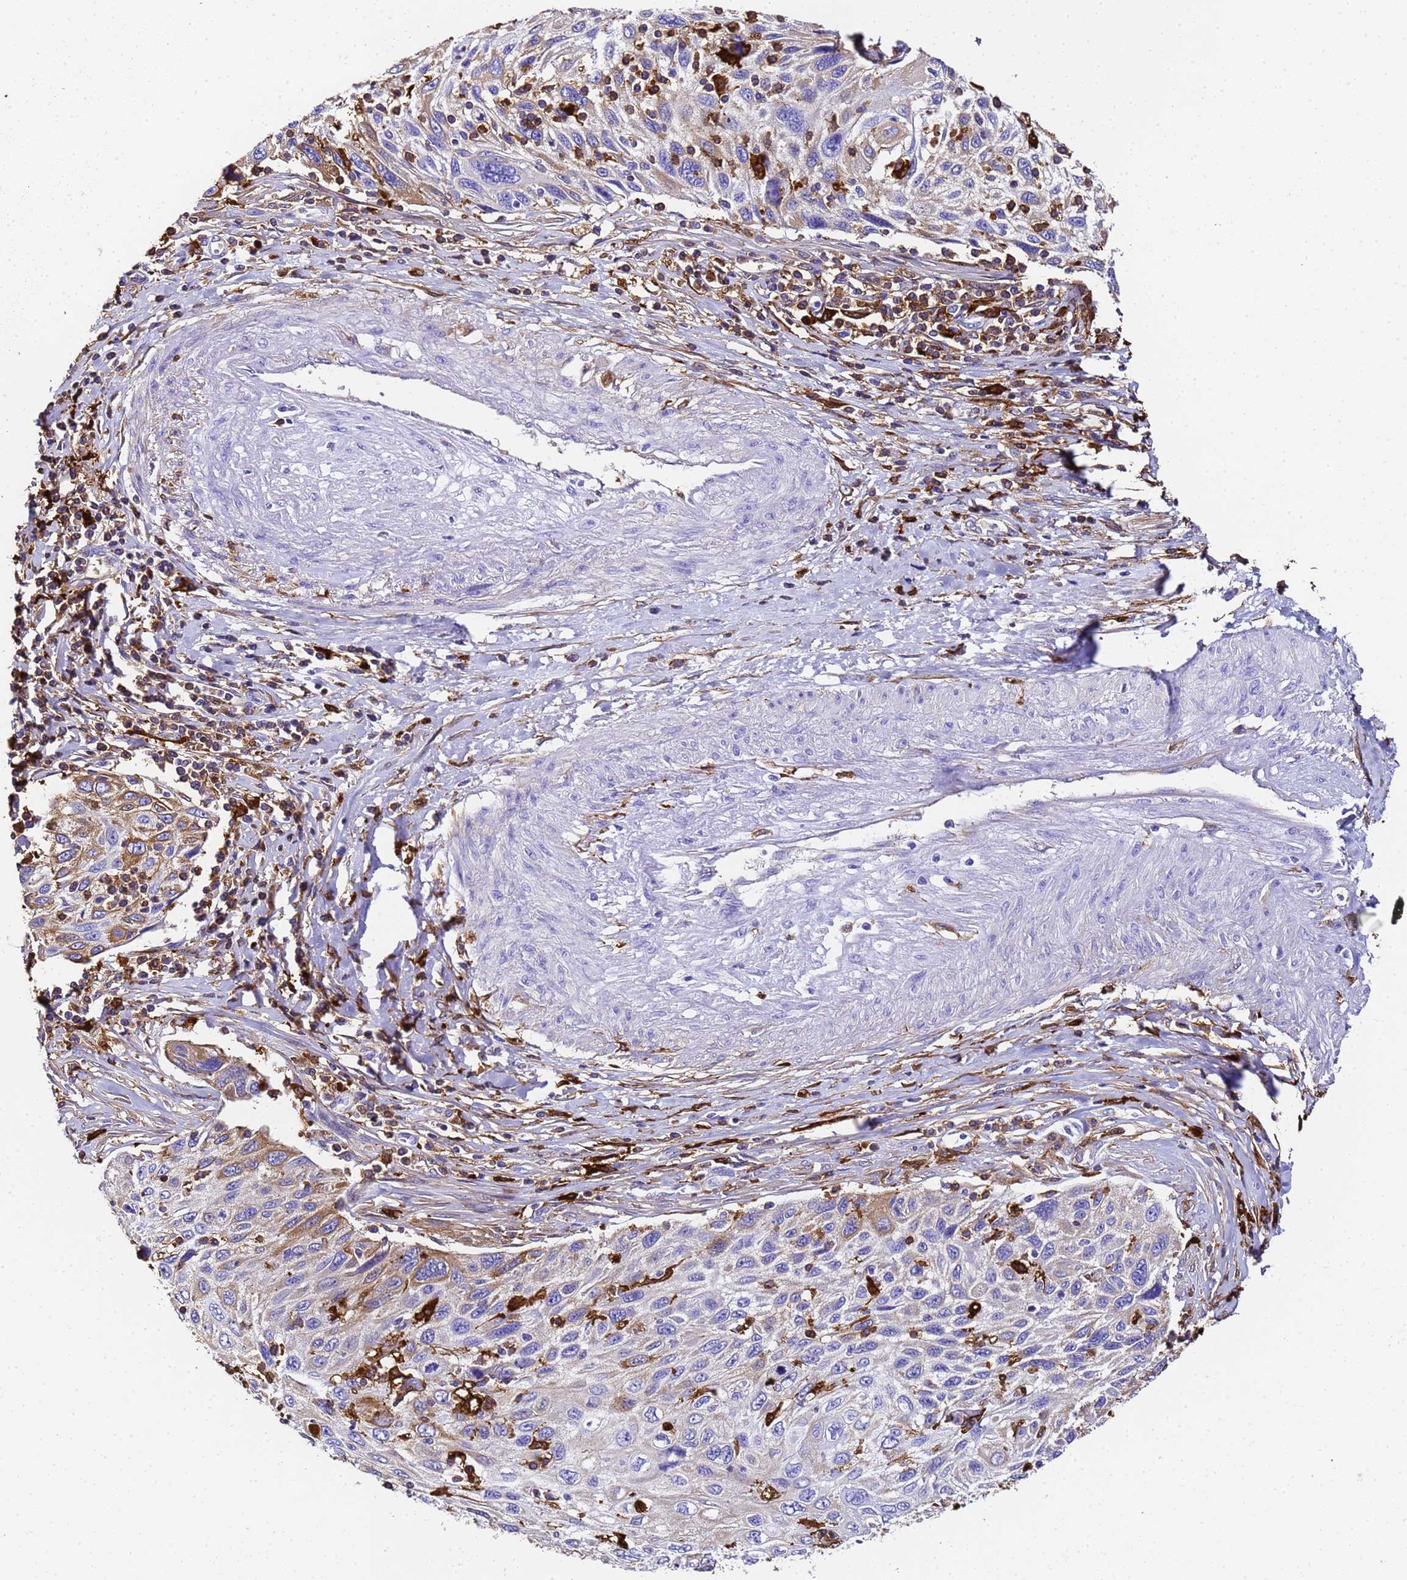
{"staining": {"intensity": "moderate", "quantity": "<25%", "location": "cytoplasmic/membranous"}, "tissue": "cervical cancer", "cell_type": "Tumor cells", "image_type": "cancer", "snomed": [{"axis": "morphology", "description": "Squamous cell carcinoma, NOS"}, {"axis": "topography", "description": "Cervix"}], "caption": "Cervical cancer (squamous cell carcinoma) stained for a protein (brown) exhibits moderate cytoplasmic/membranous positive staining in approximately <25% of tumor cells.", "gene": "FTL", "patient": {"sex": "female", "age": 70}}